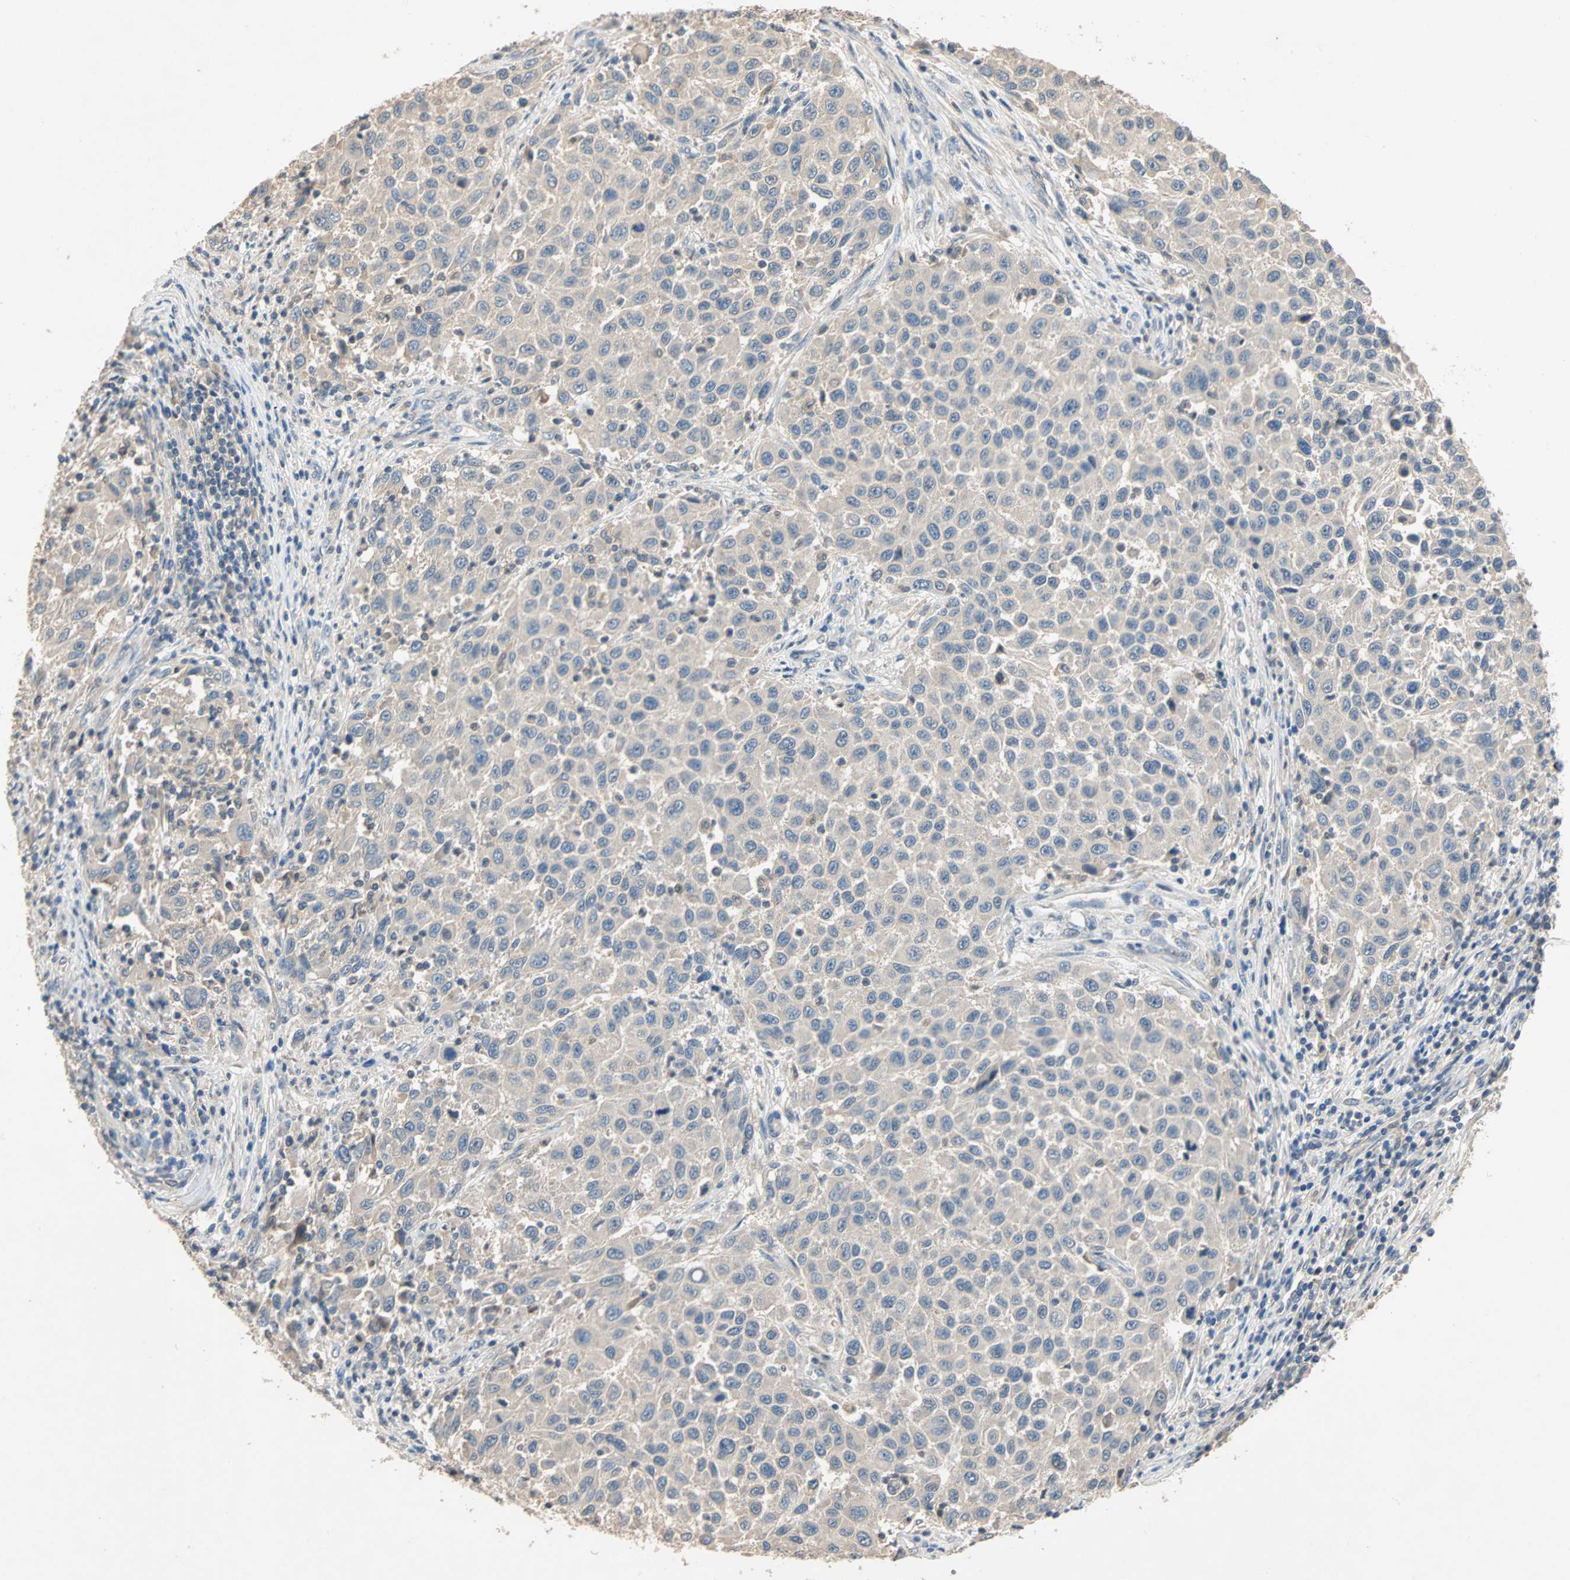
{"staining": {"intensity": "weak", "quantity": ">75%", "location": "cytoplasmic/membranous"}, "tissue": "melanoma", "cell_type": "Tumor cells", "image_type": "cancer", "snomed": [{"axis": "morphology", "description": "Malignant melanoma, Metastatic site"}, {"axis": "topography", "description": "Lymph node"}], "caption": "A histopathology image of human melanoma stained for a protein reveals weak cytoplasmic/membranous brown staining in tumor cells.", "gene": "ADAP1", "patient": {"sex": "male", "age": 61}}